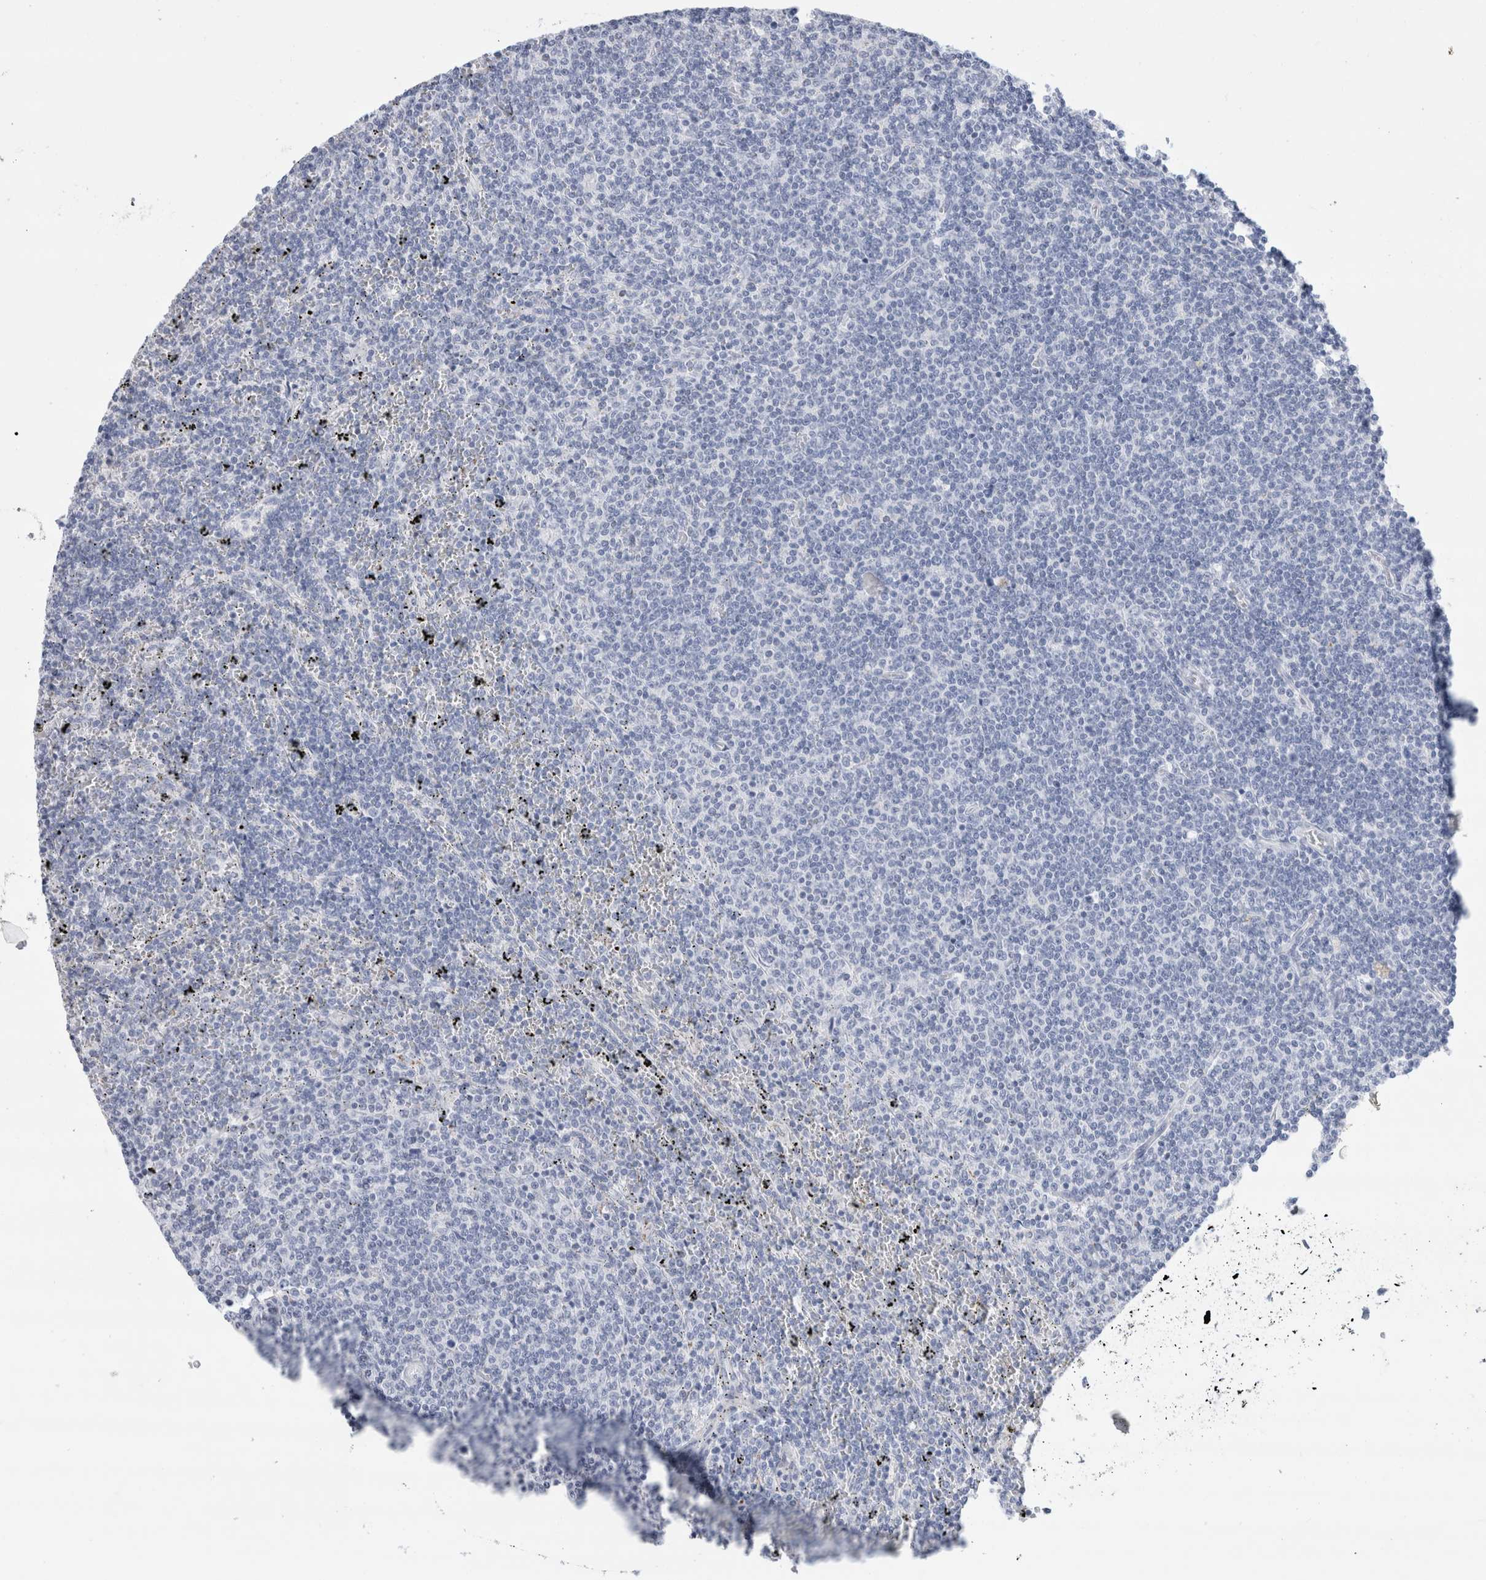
{"staining": {"intensity": "negative", "quantity": "none", "location": "none"}, "tissue": "lymphoma", "cell_type": "Tumor cells", "image_type": "cancer", "snomed": [{"axis": "morphology", "description": "Malignant lymphoma, non-Hodgkin's type, Low grade"}, {"axis": "topography", "description": "Spleen"}], "caption": "This histopathology image is of lymphoma stained with immunohistochemistry (IHC) to label a protein in brown with the nuclei are counter-stained blue. There is no staining in tumor cells.", "gene": "ECHDC2", "patient": {"sex": "female", "age": 50}}